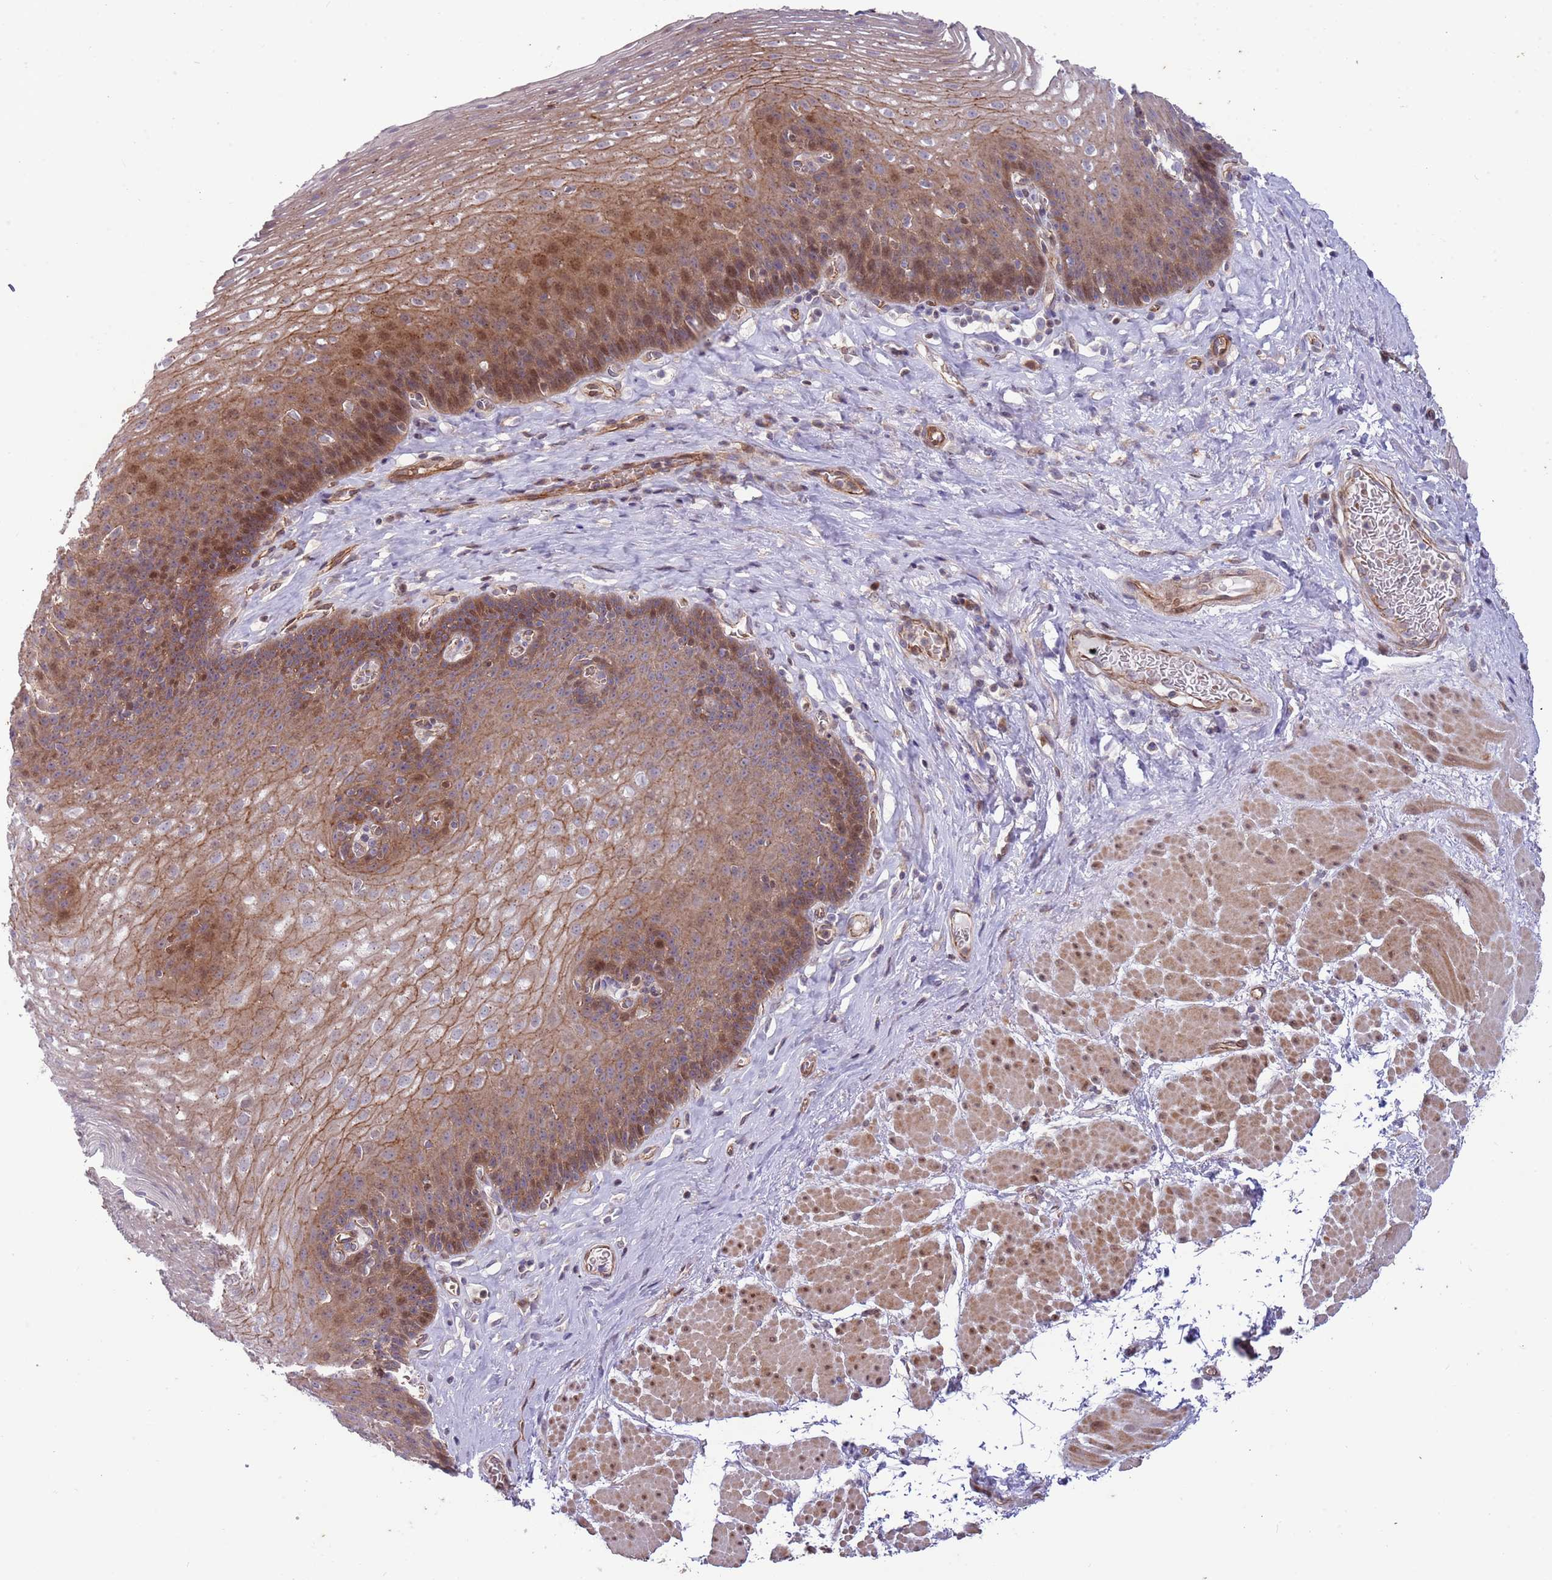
{"staining": {"intensity": "moderate", "quantity": ">75%", "location": "cytoplasmic/membranous,nuclear"}, "tissue": "esophagus", "cell_type": "Squamous epithelial cells", "image_type": "normal", "snomed": [{"axis": "morphology", "description": "Normal tissue, NOS"}, {"axis": "topography", "description": "Esophagus"}], "caption": "Immunohistochemistry (IHC) of benign human esophagus displays medium levels of moderate cytoplasmic/membranous,nuclear expression in about >75% of squamous epithelial cells.", "gene": "ITGB6", "patient": {"sex": "female", "age": 66}}